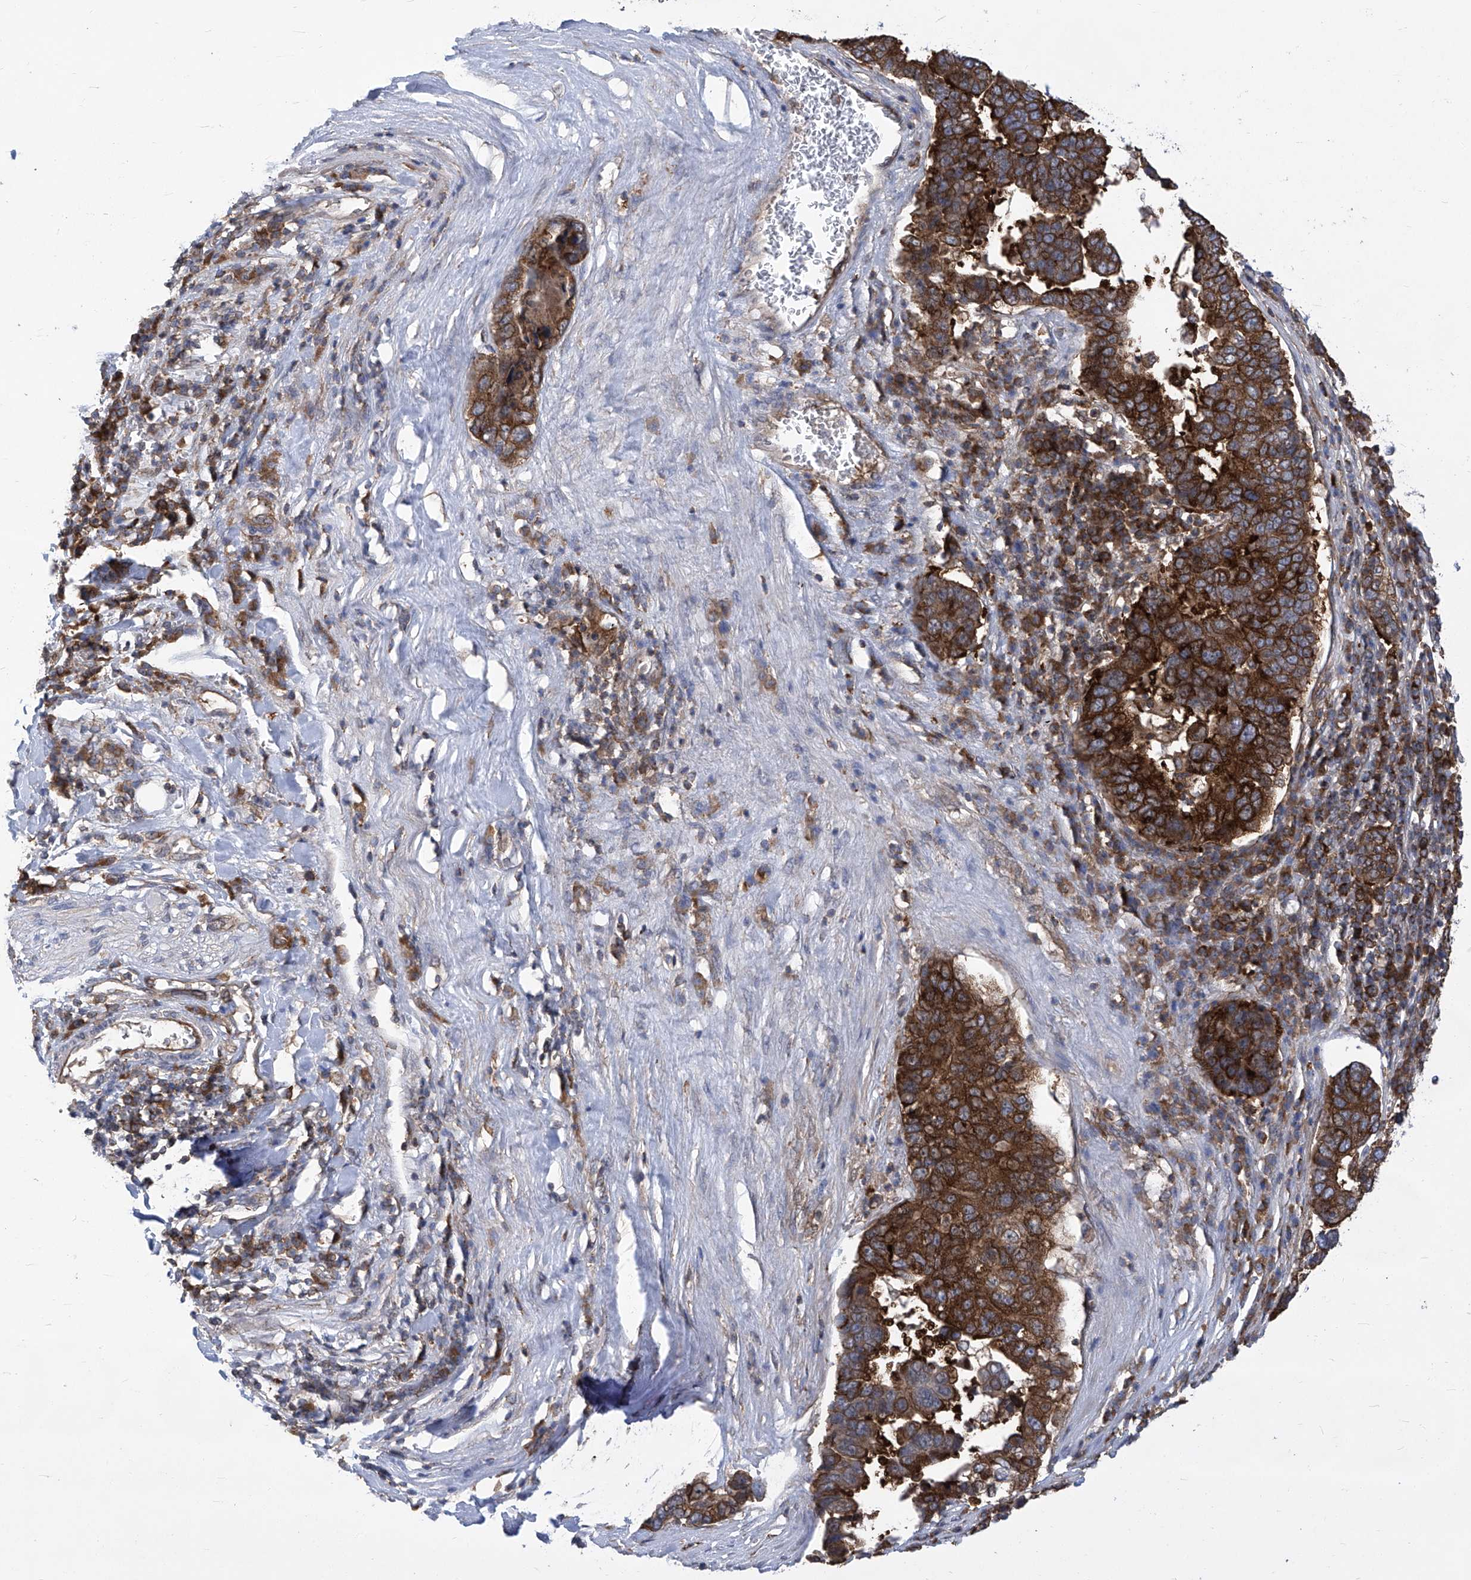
{"staining": {"intensity": "strong", "quantity": ">75%", "location": "cytoplasmic/membranous"}, "tissue": "pancreatic cancer", "cell_type": "Tumor cells", "image_type": "cancer", "snomed": [{"axis": "morphology", "description": "Adenocarcinoma, NOS"}, {"axis": "topography", "description": "Pancreas"}], "caption": "This is a photomicrograph of IHC staining of adenocarcinoma (pancreatic), which shows strong positivity in the cytoplasmic/membranous of tumor cells.", "gene": "EIF3M", "patient": {"sex": "female", "age": 61}}